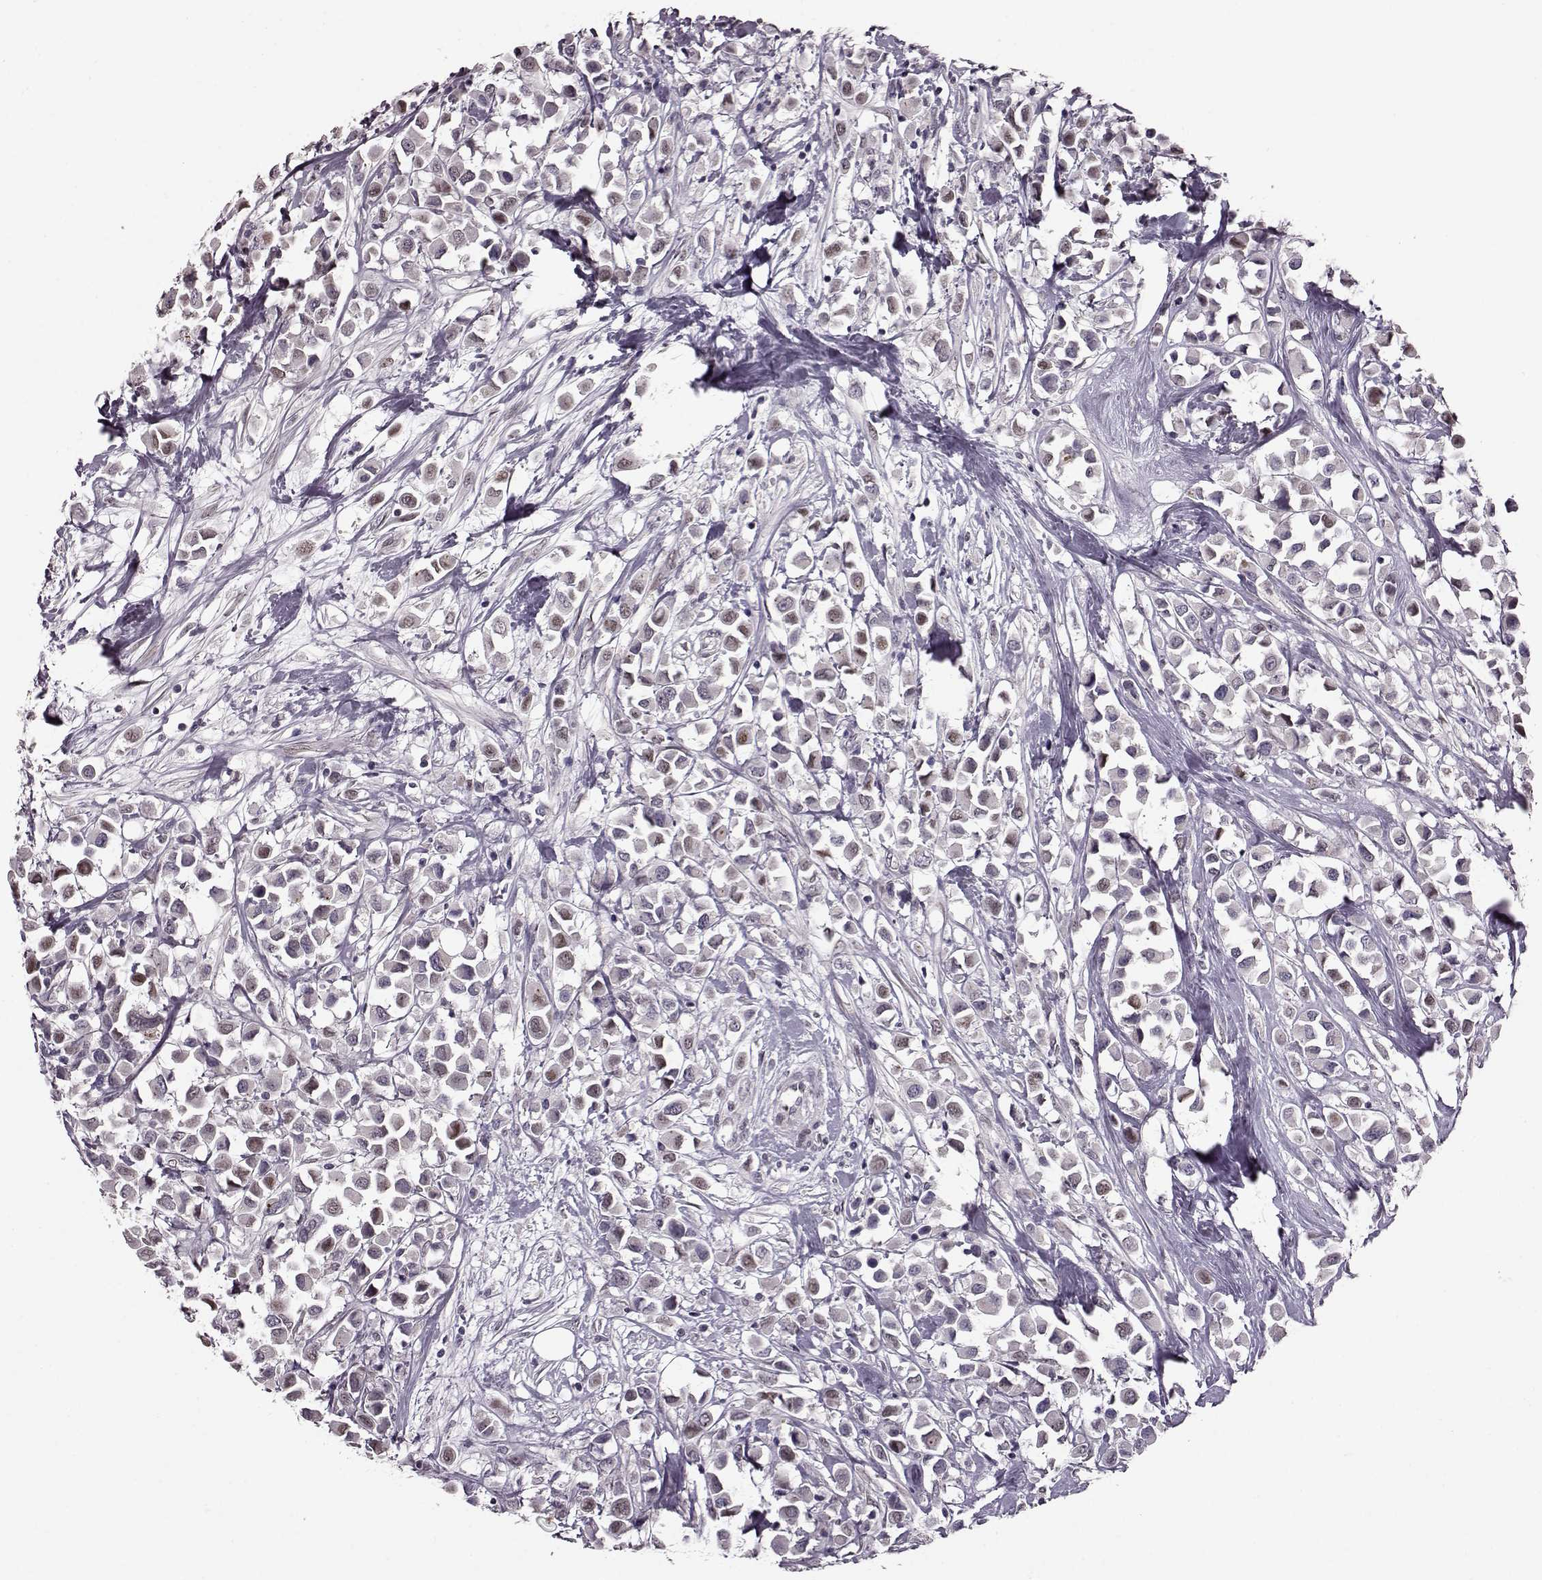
{"staining": {"intensity": "negative", "quantity": "none", "location": "none"}, "tissue": "breast cancer", "cell_type": "Tumor cells", "image_type": "cancer", "snomed": [{"axis": "morphology", "description": "Duct carcinoma"}, {"axis": "topography", "description": "Breast"}], "caption": "Histopathology image shows no protein positivity in tumor cells of breast cancer tissue.", "gene": "STX1B", "patient": {"sex": "female", "age": 61}}